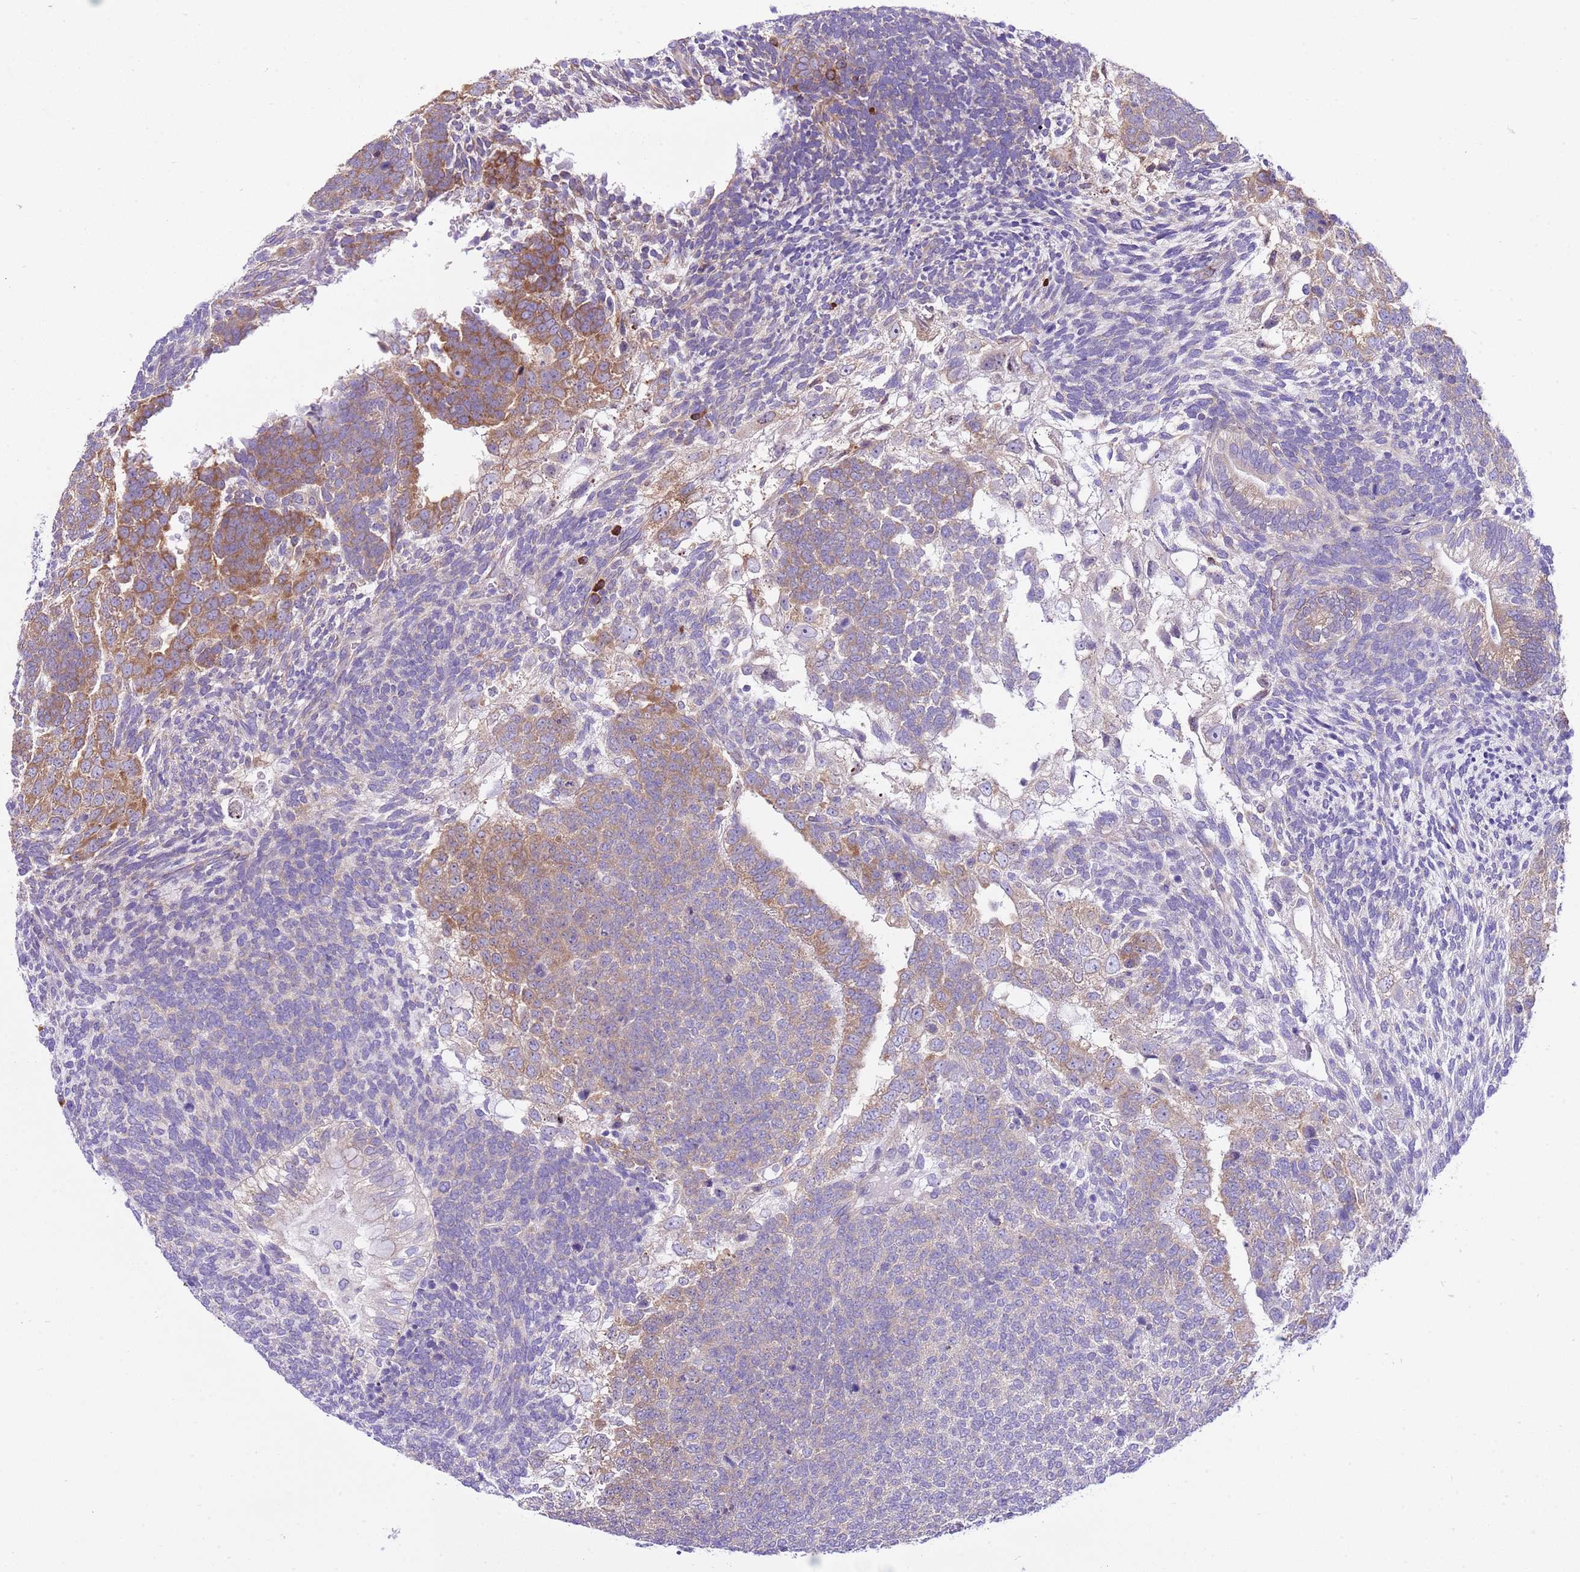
{"staining": {"intensity": "moderate", "quantity": "25%-75%", "location": "cytoplasmic/membranous"}, "tissue": "testis cancer", "cell_type": "Tumor cells", "image_type": "cancer", "snomed": [{"axis": "morphology", "description": "Carcinoma, Embryonal, NOS"}, {"axis": "topography", "description": "Testis"}], "caption": "A brown stain shows moderate cytoplasmic/membranous expression of a protein in testis cancer tumor cells.", "gene": "RPS10", "patient": {"sex": "male", "age": 23}}